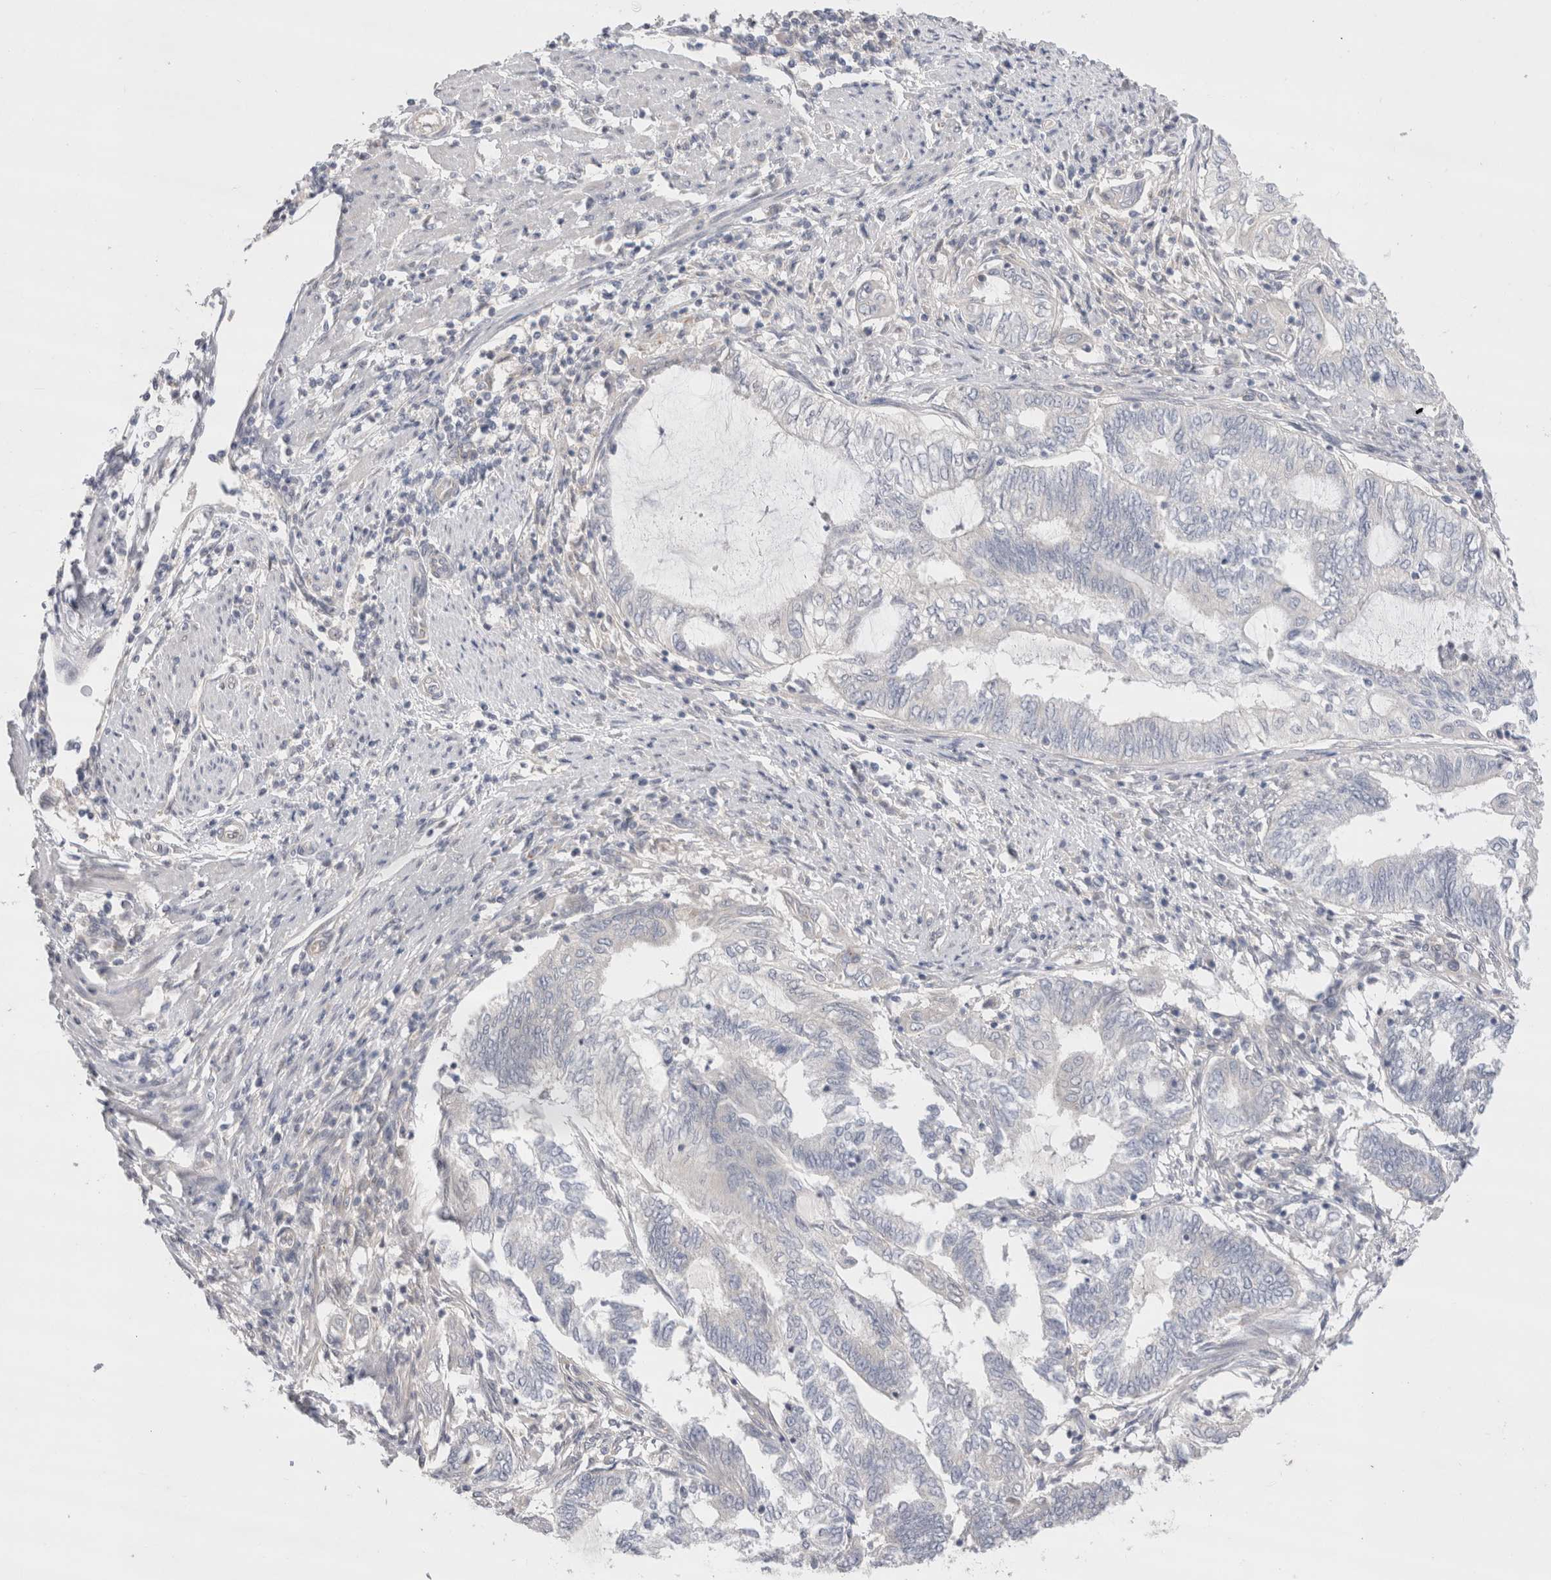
{"staining": {"intensity": "negative", "quantity": "none", "location": "none"}, "tissue": "endometrial cancer", "cell_type": "Tumor cells", "image_type": "cancer", "snomed": [{"axis": "morphology", "description": "Adenocarcinoma, NOS"}, {"axis": "topography", "description": "Uterus"}, {"axis": "topography", "description": "Endometrium"}], "caption": "This is a image of immunohistochemistry (IHC) staining of adenocarcinoma (endometrial), which shows no positivity in tumor cells. (DAB (3,3'-diaminobenzidine) IHC with hematoxylin counter stain).", "gene": "BICD2", "patient": {"sex": "female", "age": 70}}